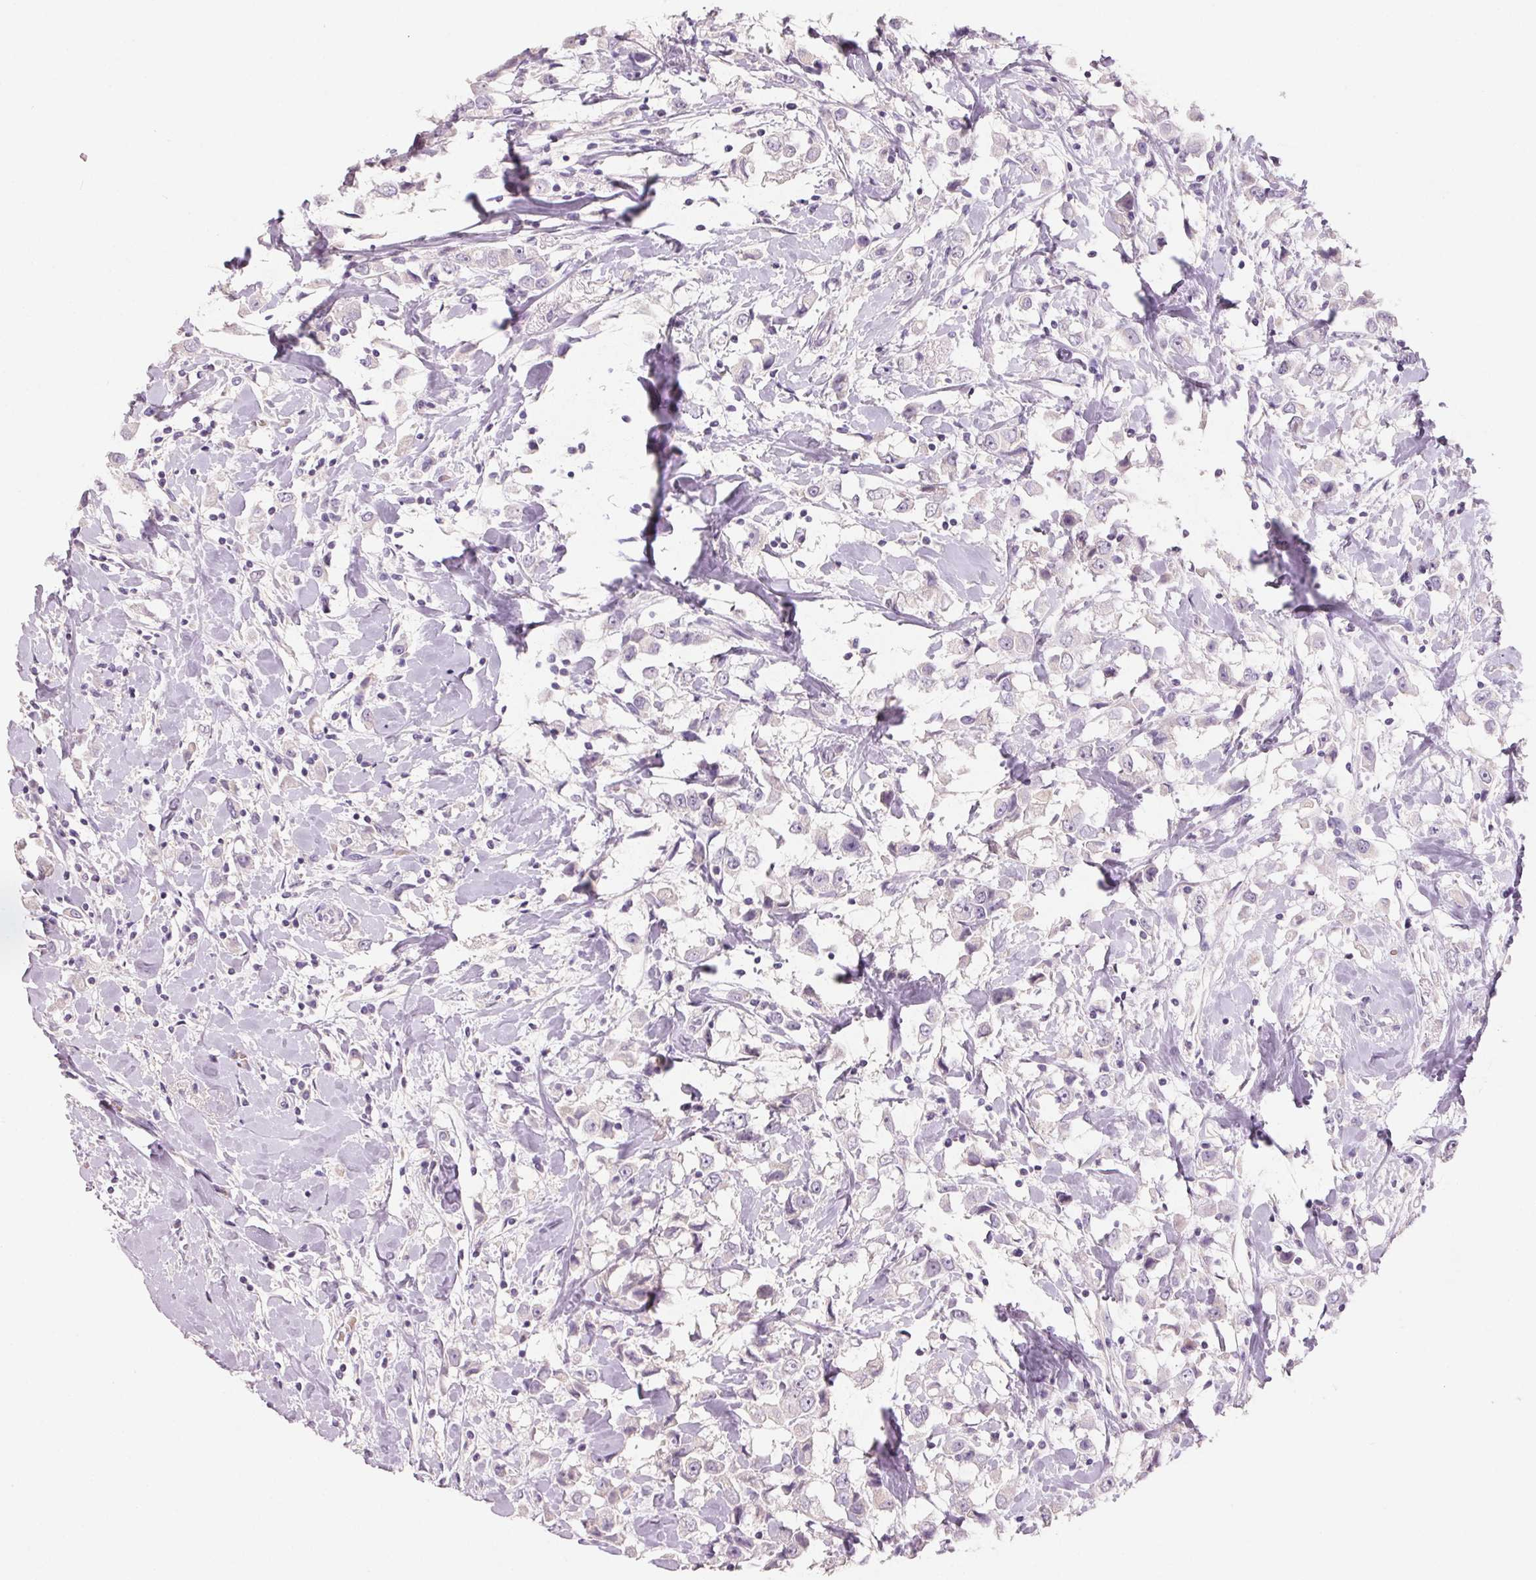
{"staining": {"intensity": "negative", "quantity": "none", "location": "none"}, "tissue": "breast cancer", "cell_type": "Tumor cells", "image_type": "cancer", "snomed": [{"axis": "morphology", "description": "Duct carcinoma"}, {"axis": "topography", "description": "Breast"}], "caption": "DAB immunohistochemical staining of human breast cancer displays no significant positivity in tumor cells.", "gene": "HSD17B1", "patient": {"sex": "female", "age": 61}}